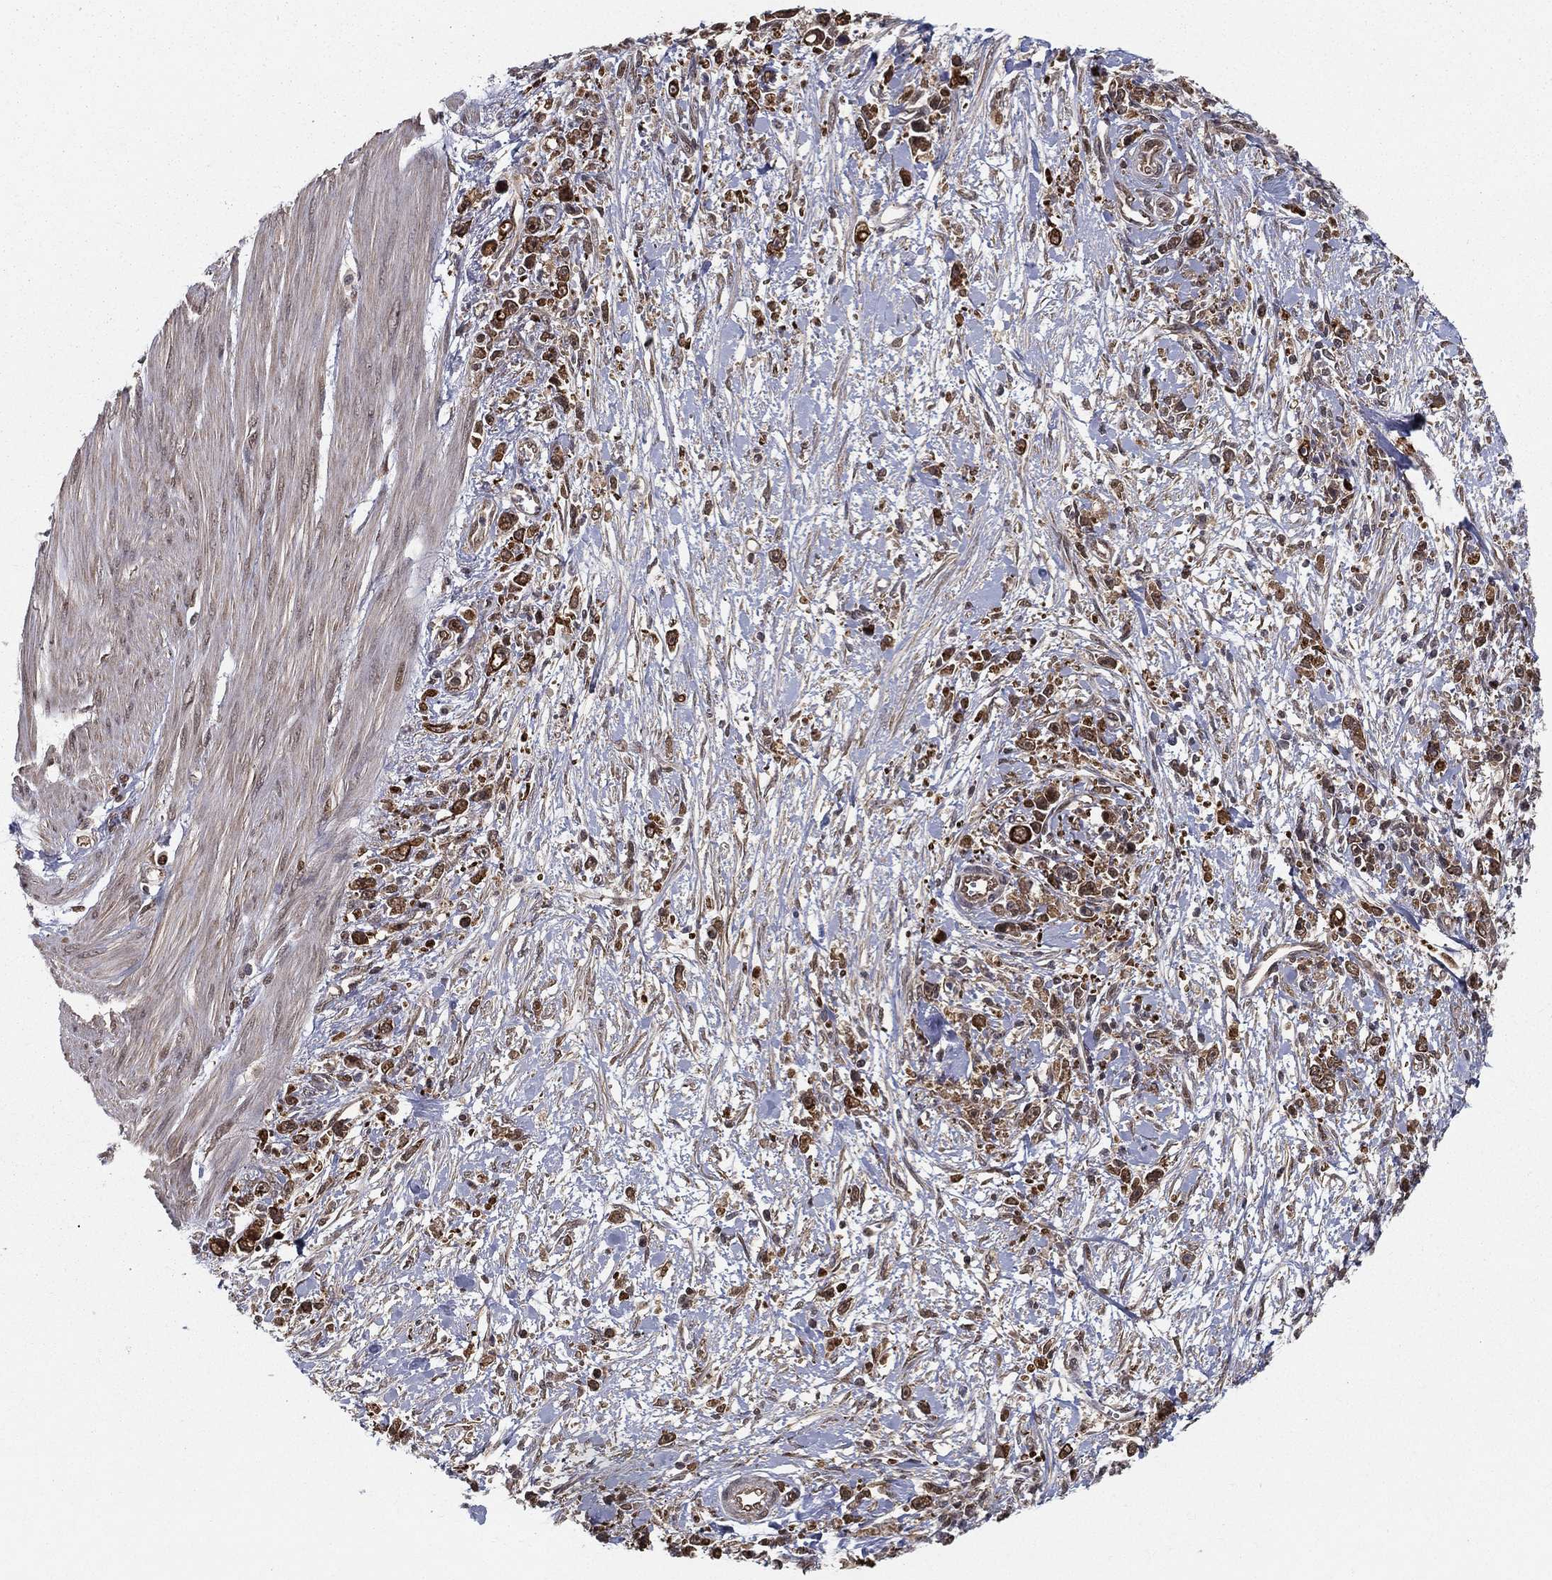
{"staining": {"intensity": "strong", "quantity": ">75%", "location": "cytoplasmic/membranous"}, "tissue": "stomach cancer", "cell_type": "Tumor cells", "image_type": "cancer", "snomed": [{"axis": "morphology", "description": "Adenocarcinoma, NOS"}, {"axis": "topography", "description": "Stomach"}], "caption": "Tumor cells show high levels of strong cytoplasmic/membranous positivity in about >75% of cells in human adenocarcinoma (stomach).", "gene": "SLC6A6", "patient": {"sex": "female", "age": 59}}